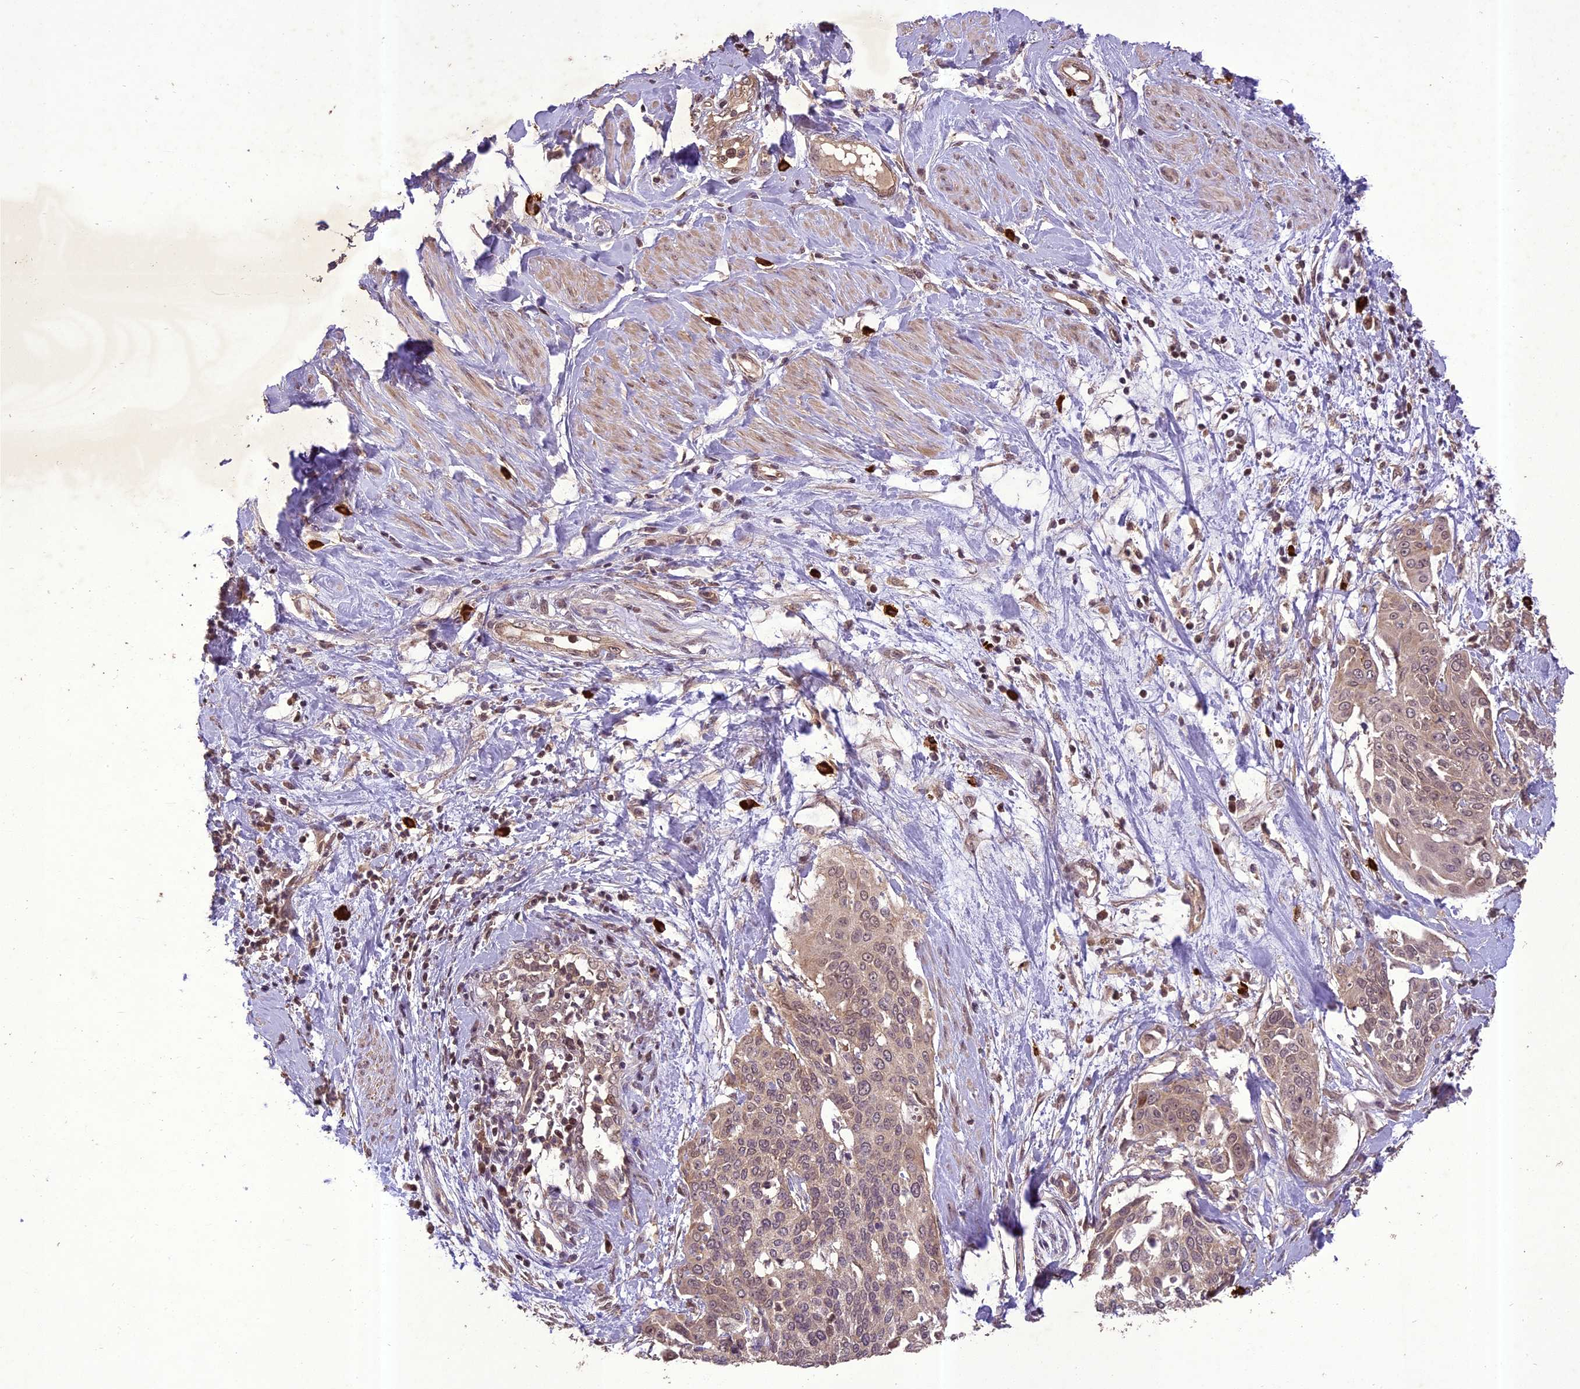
{"staining": {"intensity": "moderate", "quantity": "25%-75%", "location": "cytoplasmic/membranous,nuclear"}, "tissue": "cervical cancer", "cell_type": "Tumor cells", "image_type": "cancer", "snomed": [{"axis": "morphology", "description": "Squamous cell carcinoma, NOS"}, {"axis": "topography", "description": "Cervix"}], "caption": "Immunohistochemical staining of human cervical cancer (squamous cell carcinoma) displays medium levels of moderate cytoplasmic/membranous and nuclear expression in about 25%-75% of tumor cells.", "gene": "TIGD7", "patient": {"sex": "female", "age": 44}}